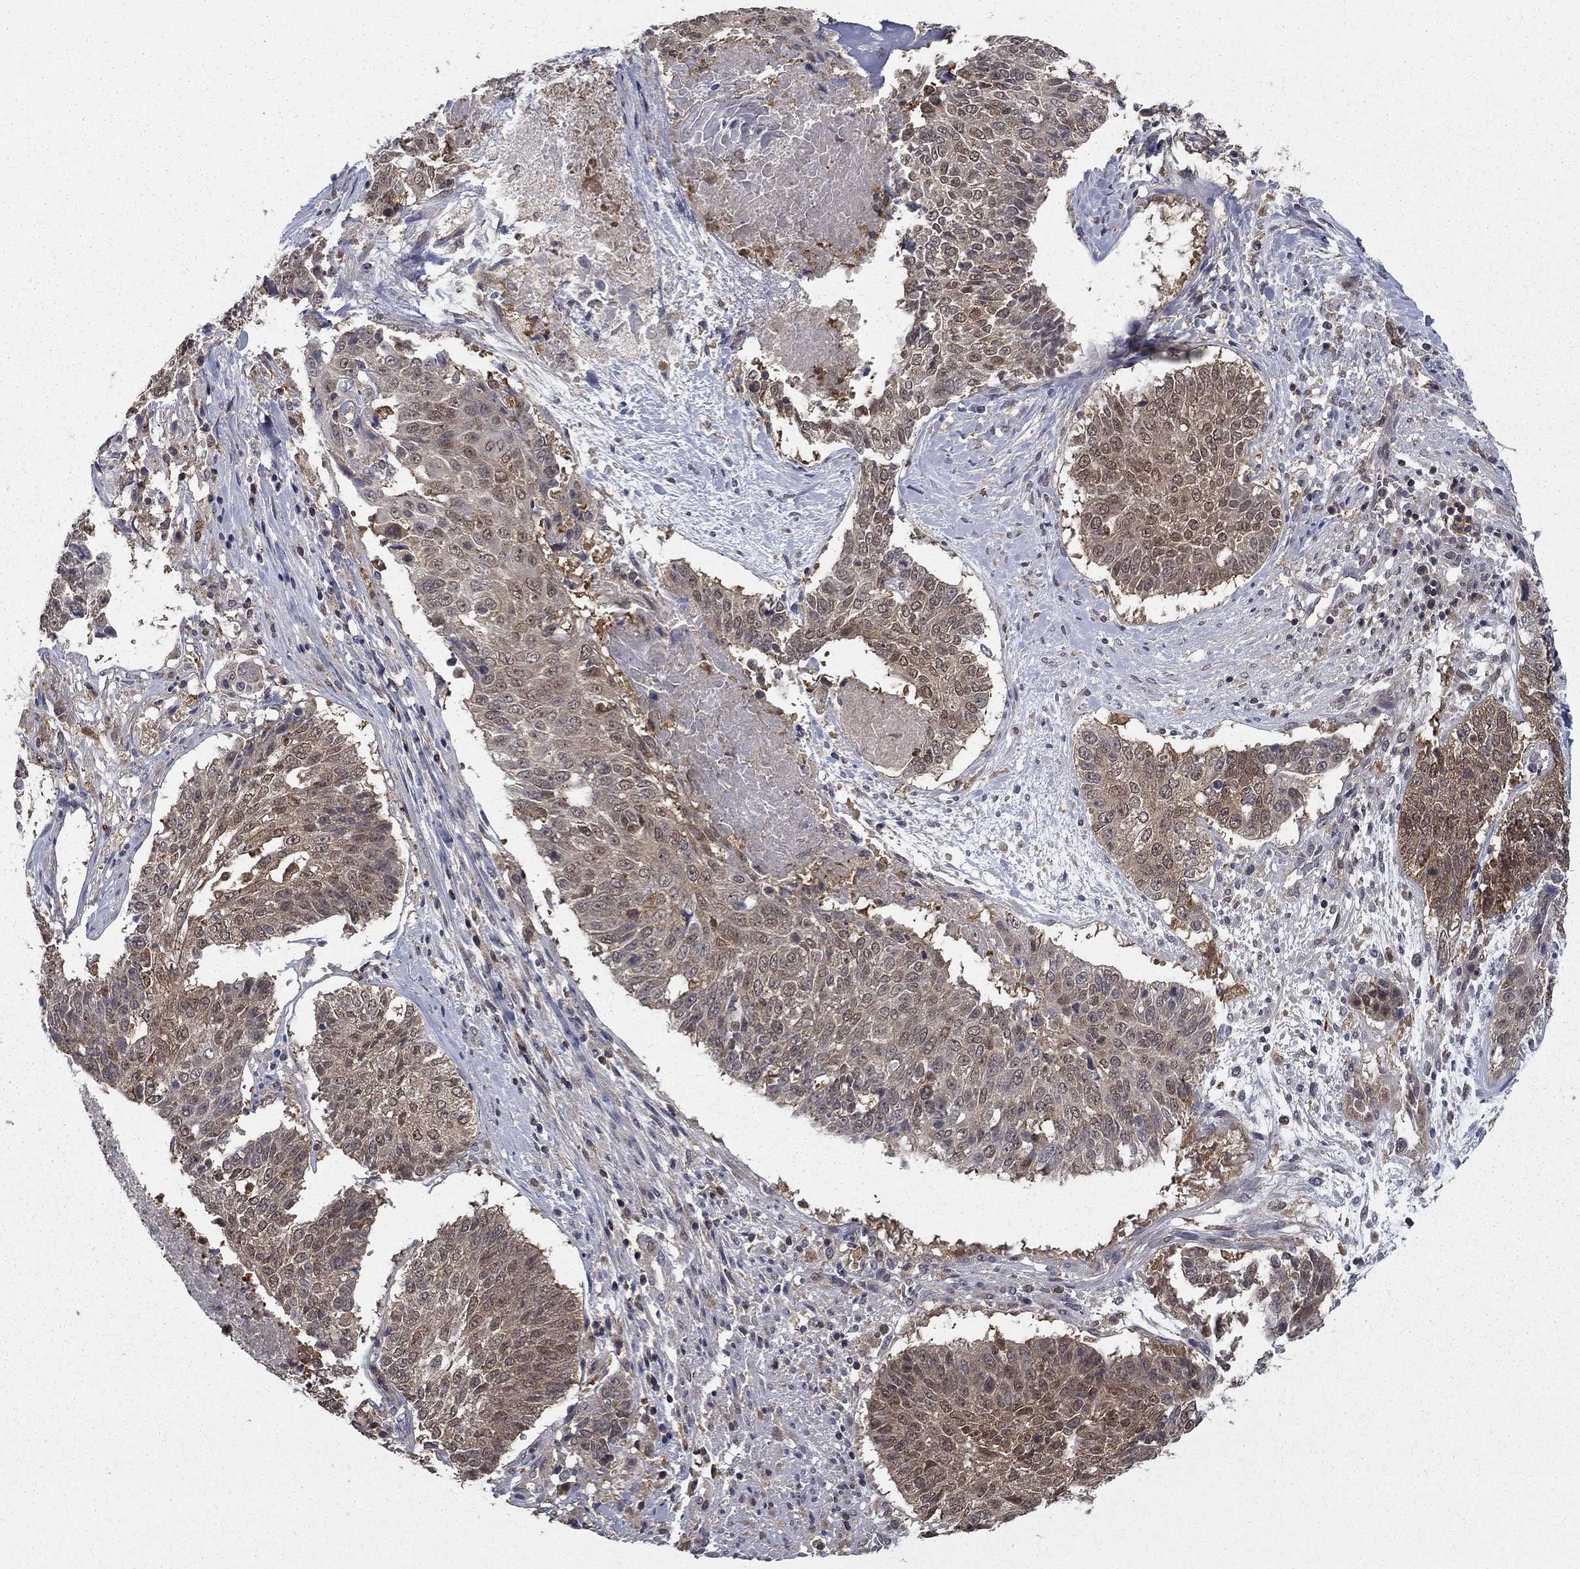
{"staining": {"intensity": "weak", "quantity": "<25%", "location": "cytoplasmic/membranous"}, "tissue": "lung cancer", "cell_type": "Tumor cells", "image_type": "cancer", "snomed": [{"axis": "morphology", "description": "Squamous cell carcinoma, NOS"}, {"axis": "topography", "description": "Lung"}], "caption": "Immunohistochemistry image of neoplastic tissue: human lung cancer stained with DAB (3,3'-diaminobenzidine) reveals no significant protein positivity in tumor cells.", "gene": "NIT2", "patient": {"sex": "male", "age": 64}}